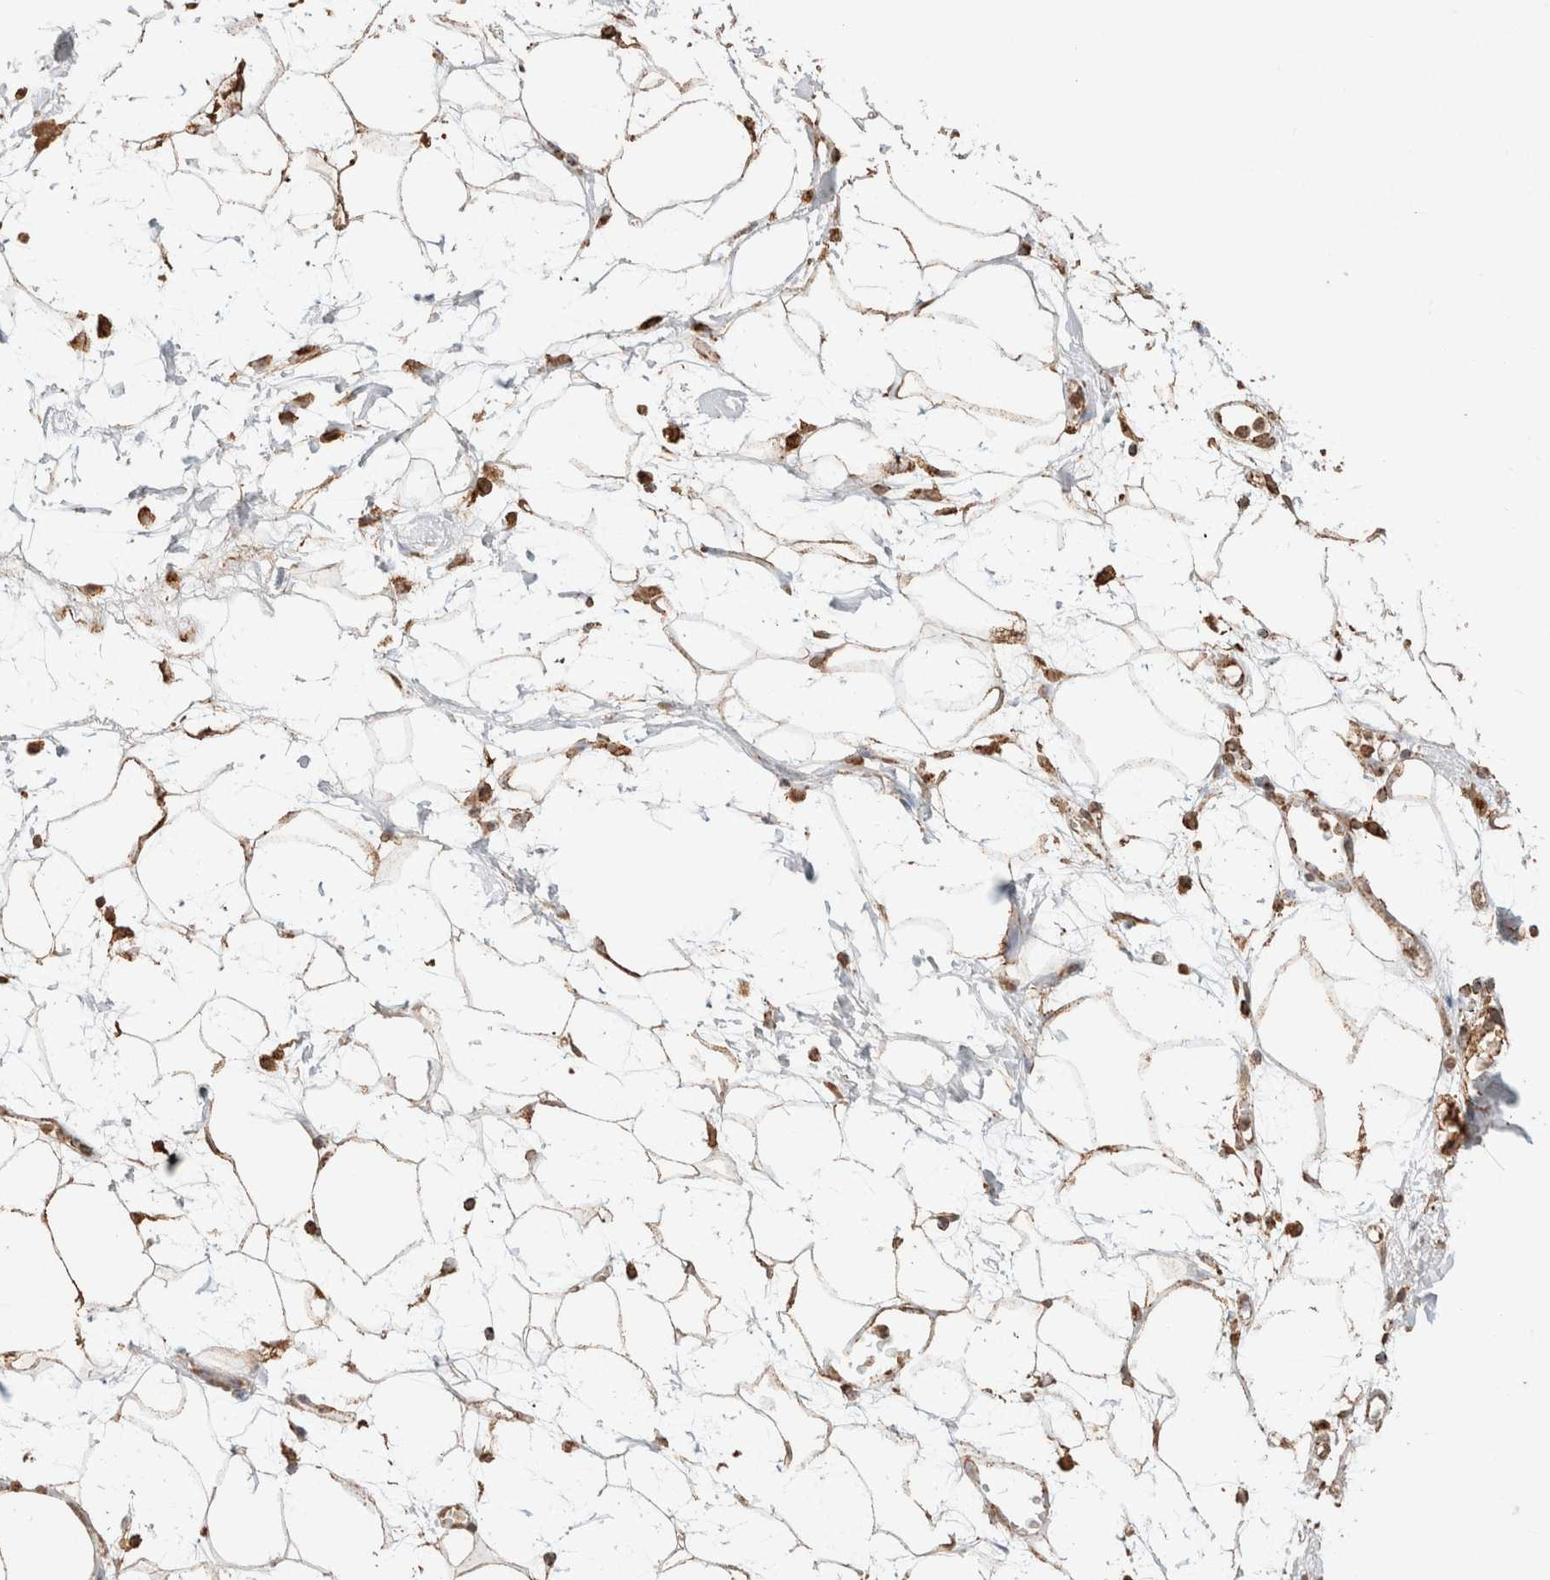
{"staining": {"intensity": "strong", "quantity": ">75%", "location": "cytoplasmic/membranous"}, "tissue": "adipose tissue", "cell_type": "Adipocytes", "image_type": "normal", "snomed": [{"axis": "morphology", "description": "Normal tissue, NOS"}, {"axis": "morphology", "description": "Adenocarcinoma, NOS"}, {"axis": "topography", "description": "Duodenum"}, {"axis": "topography", "description": "Peripheral nerve tissue"}], "caption": "Immunohistochemical staining of benign adipose tissue exhibits >75% levels of strong cytoplasmic/membranous protein expression in approximately >75% of adipocytes.", "gene": "SDC2", "patient": {"sex": "female", "age": 60}}